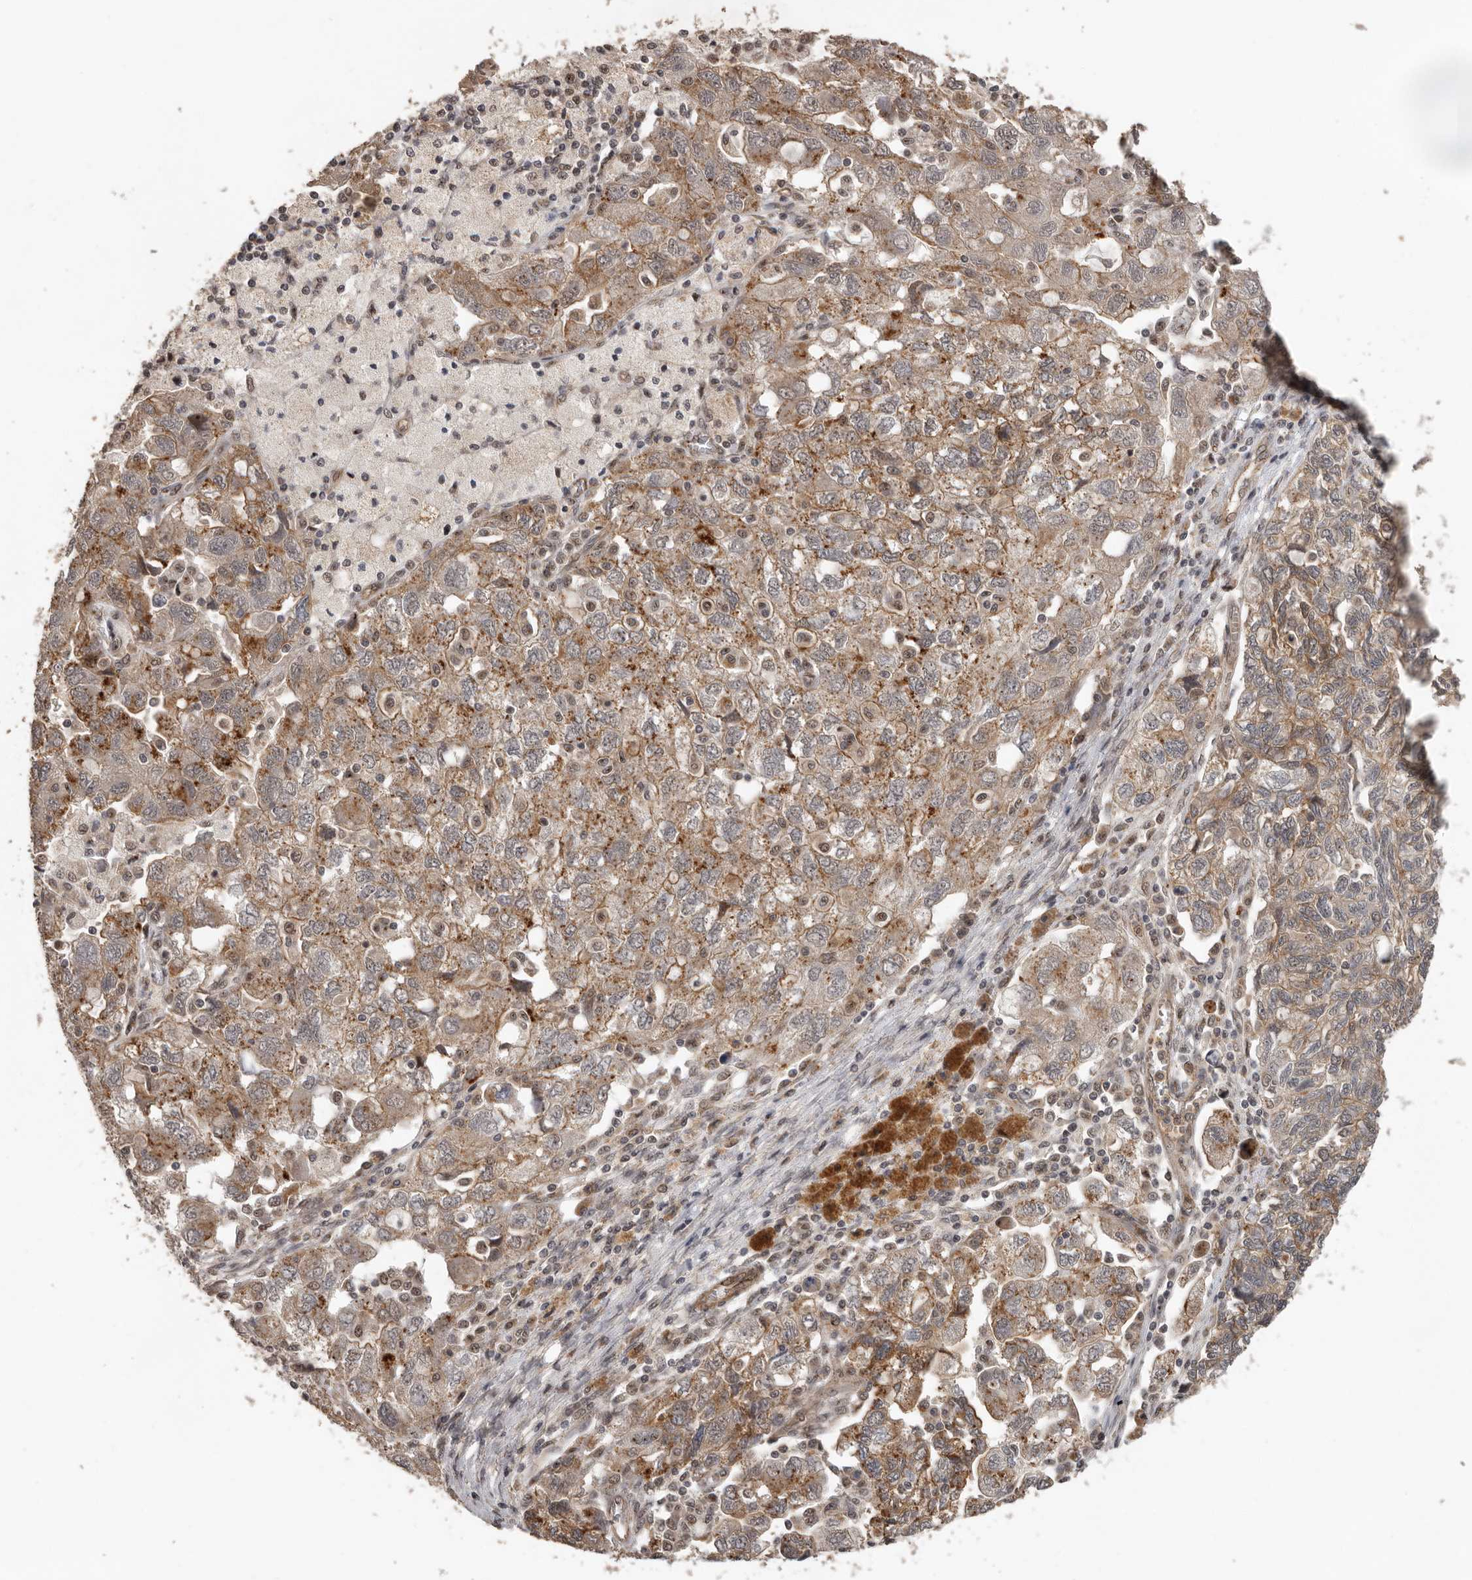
{"staining": {"intensity": "moderate", "quantity": ">75%", "location": "cytoplasmic/membranous"}, "tissue": "ovarian cancer", "cell_type": "Tumor cells", "image_type": "cancer", "snomed": [{"axis": "morphology", "description": "Carcinoma, NOS"}, {"axis": "morphology", "description": "Cystadenocarcinoma, serous, NOS"}, {"axis": "topography", "description": "Ovary"}], "caption": "Immunohistochemical staining of ovarian serous cystadenocarcinoma shows medium levels of moderate cytoplasmic/membranous protein positivity in approximately >75% of tumor cells.", "gene": "CEP350", "patient": {"sex": "female", "age": 69}}